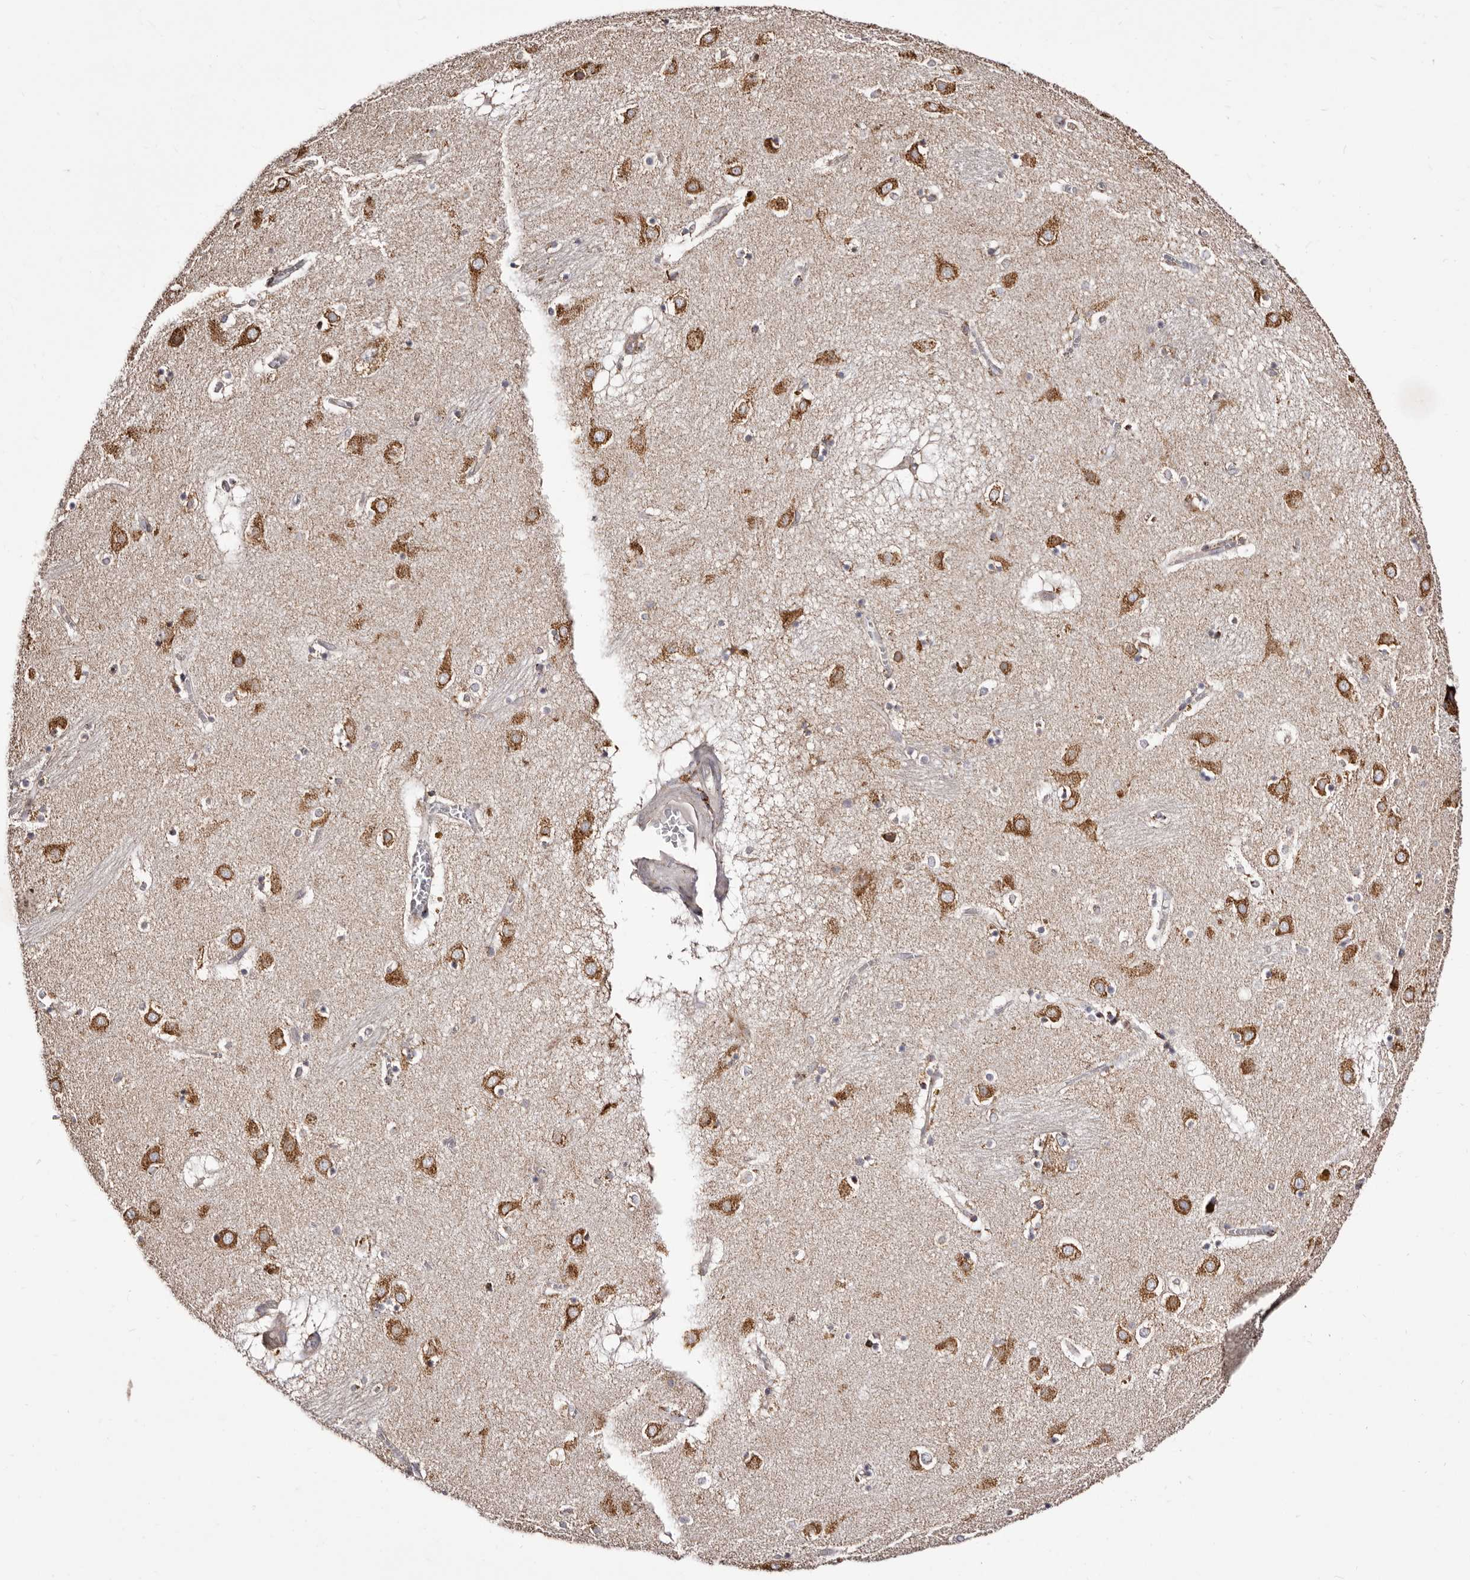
{"staining": {"intensity": "moderate", "quantity": "<25%", "location": "cytoplasmic/membranous"}, "tissue": "caudate", "cell_type": "Glial cells", "image_type": "normal", "snomed": [{"axis": "morphology", "description": "Normal tissue, NOS"}, {"axis": "topography", "description": "Lateral ventricle wall"}], "caption": "Protein staining of unremarkable caudate displays moderate cytoplasmic/membranous positivity in about <25% of glial cells.", "gene": "ACBD6", "patient": {"sex": "male", "age": 70}}